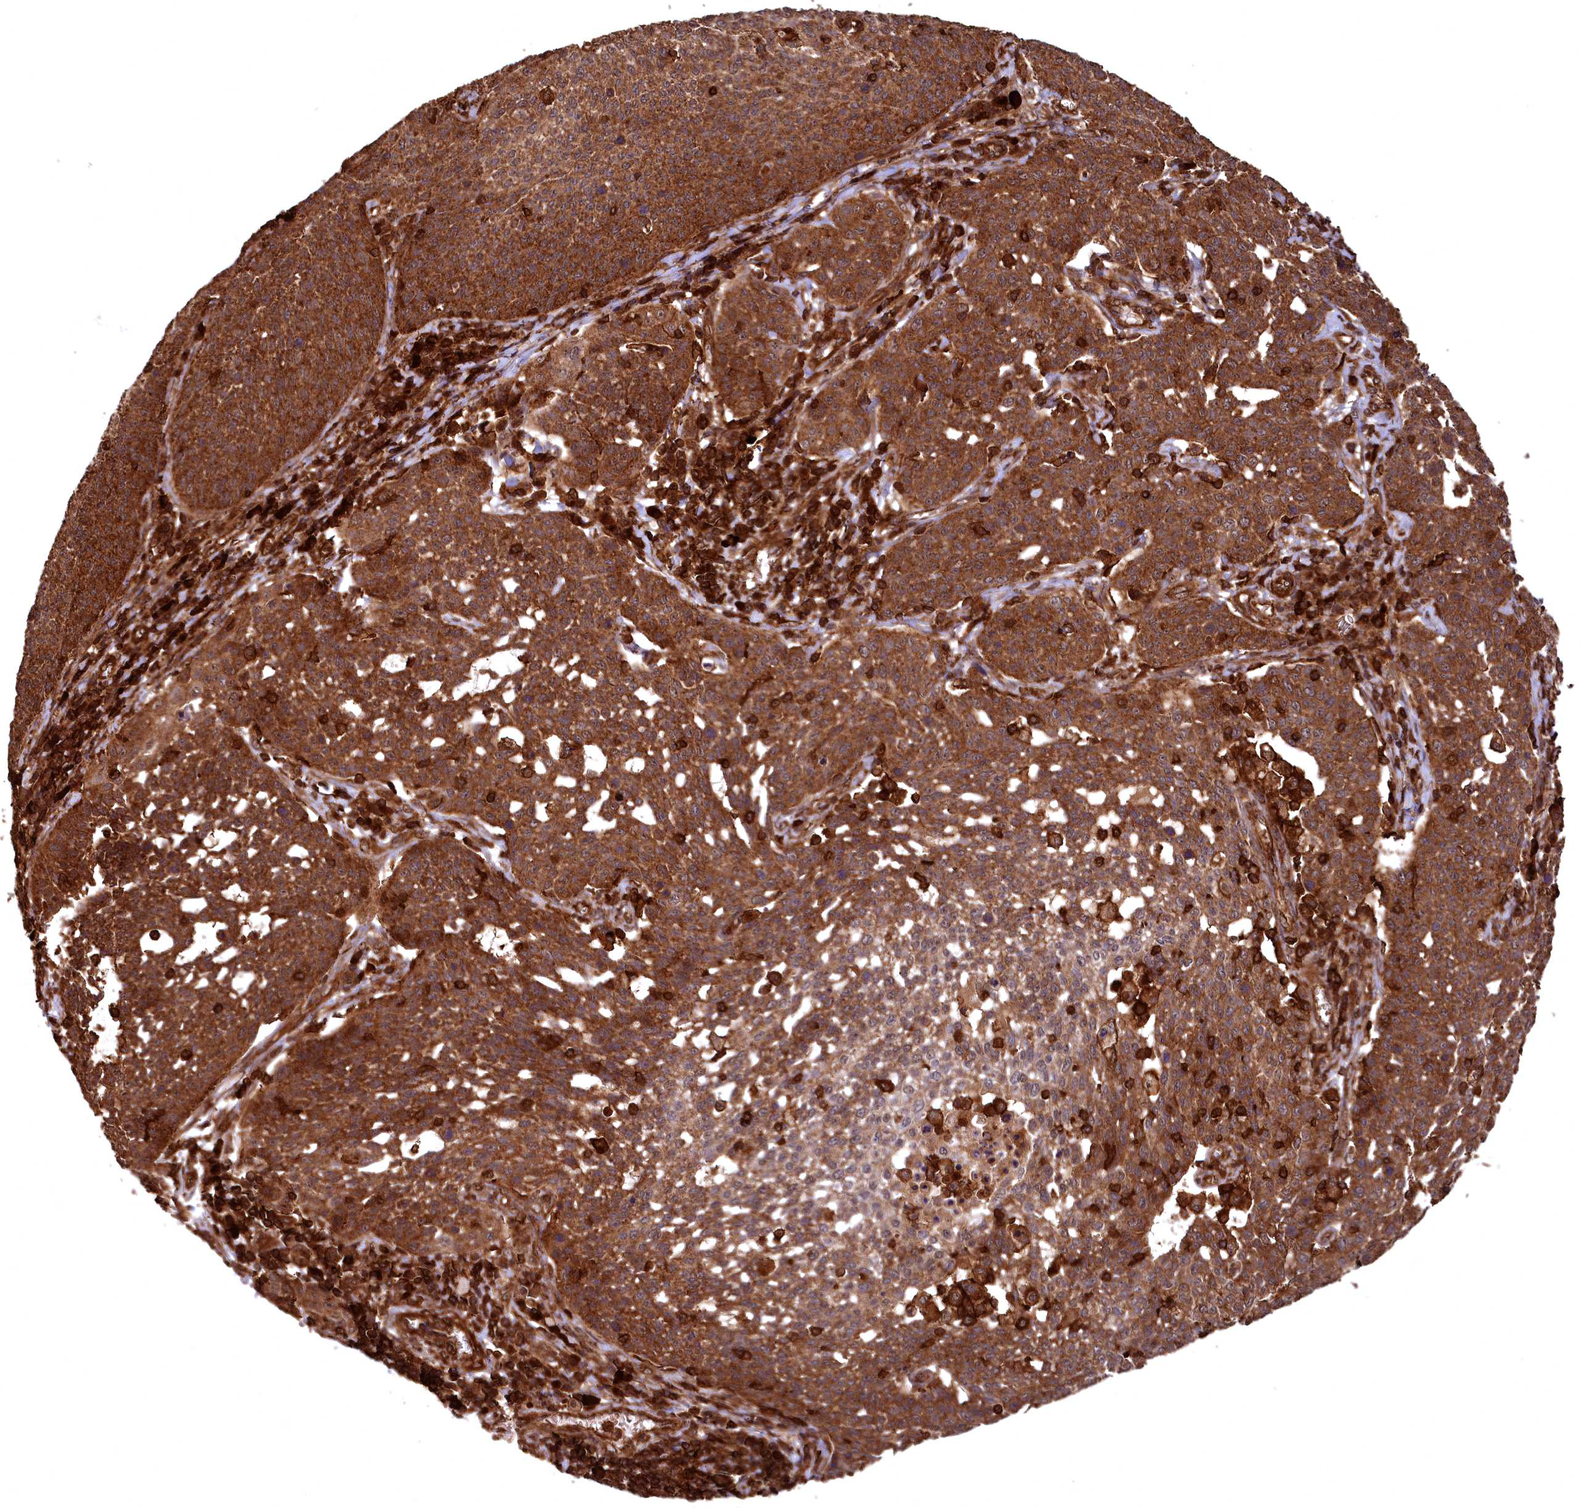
{"staining": {"intensity": "strong", "quantity": ">75%", "location": "cytoplasmic/membranous"}, "tissue": "cervical cancer", "cell_type": "Tumor cells", "image_type": "cancer", "snomed": [{"axis": "morphology", "description": "Squamous cell carcinoma, NOS"}, {"axis": "topography", "description": "Cervix"}], "caption": "Tumor cells exhibit high levels of strong cytoplasmic/membranous expression in about >75% of cells in human cervical squamous cell carcinoma.", "gene": "STUB1", "patient": {"sex": "female", "age": 34}}